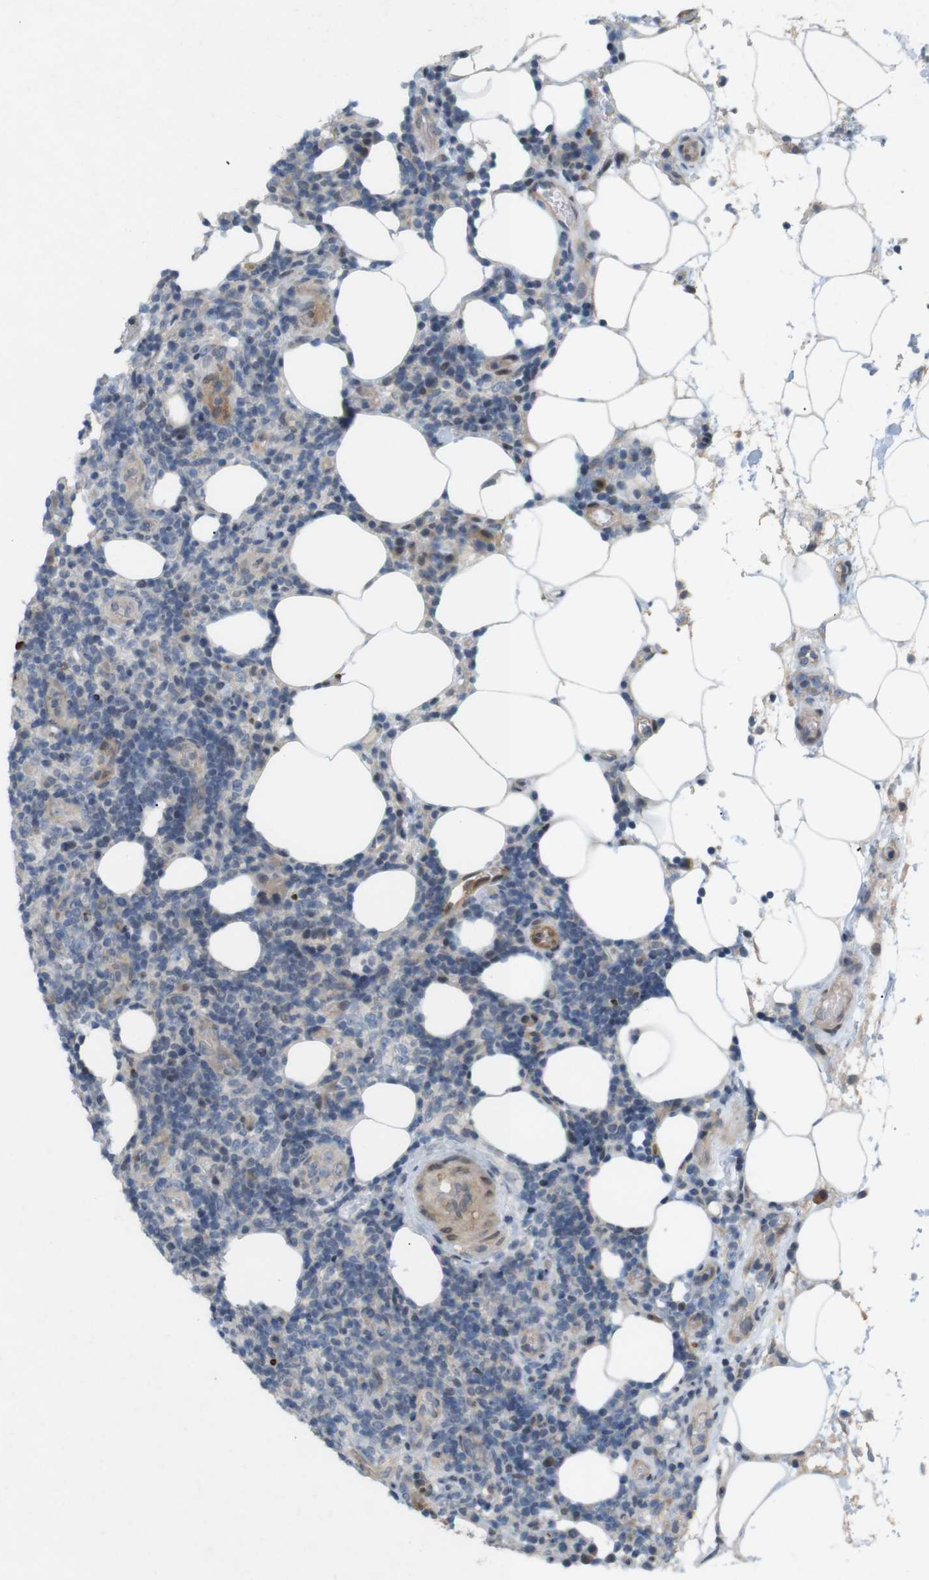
{"staining": {"intensity": "negative", "quantity": "none", "location": "none"}, "tissue": "lymphoma", "cell_type": "Tumor cells", "image_type": "cancer", "snomed": [{"axis": "morphology", "description": "Malignant lymphoma, non-Hodgkin's type, High grade"}, {"axis": "topography", "description": "Lymph node"}], "caption": "Image shows no protein staining in tumor cells of malignant lymphoma, non-Hodgkin's type (high-grade) tissue.", "gene": "PPP1R14A", "patient": {"sex": "female", "age": 76}}